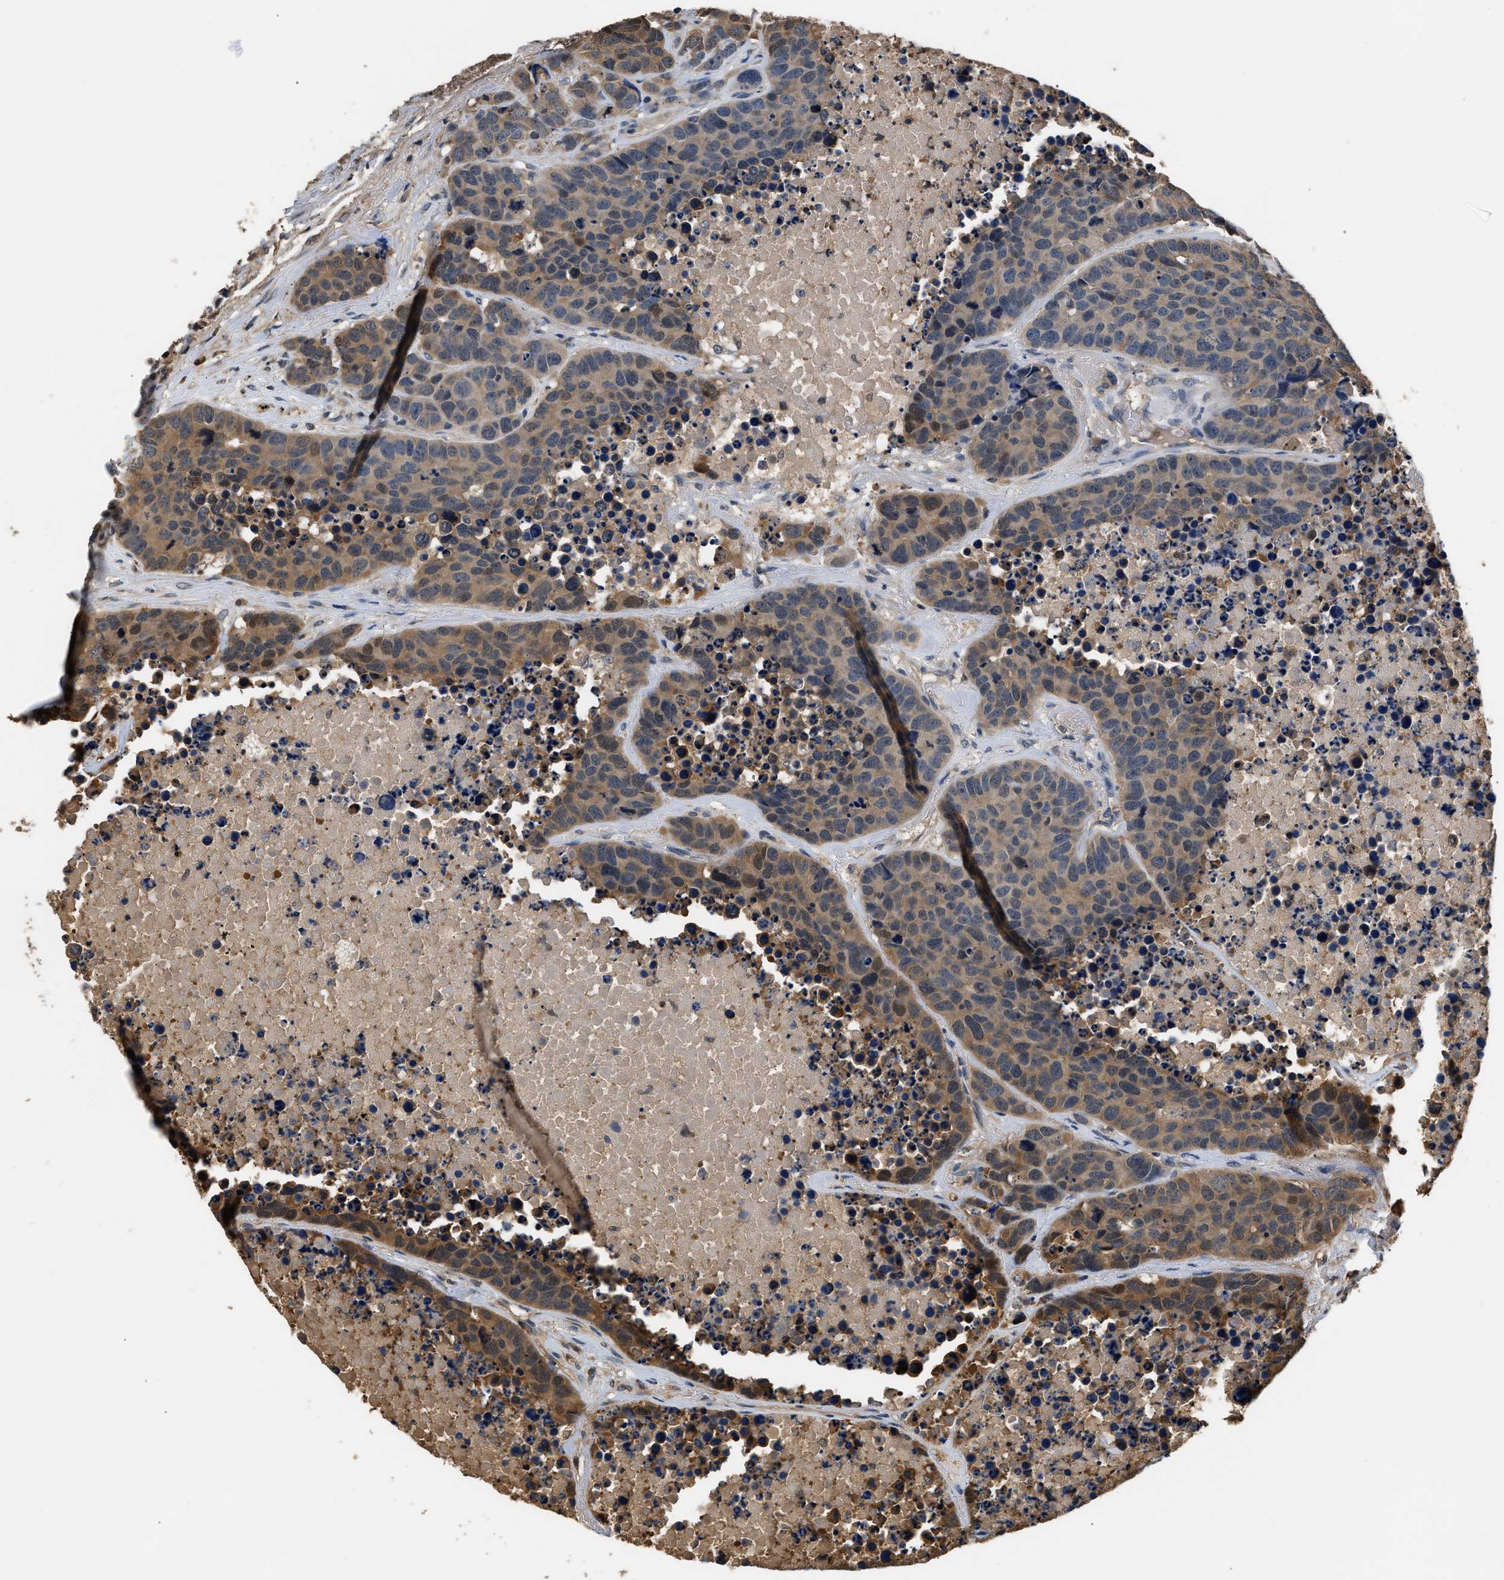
{"staining": {"intensity": "weak", "quantity": ">75%", "location": "cytoplasmic/membranous"}, "tissue": "carcinoid", "cell_type": "Tumor cells", "image_type": "cancer", "snomed": [{"axis": "morphology", "description": "Carcinoid, malignant, NOS"}, {"axis": "topography", "description": "Lung"}], "caption": "Protein staining exhibits weak cytoplasmic/membranous positivity in approximately >75% of tumor cells in malignant carcinoid.", "gene": "GPI", "patient": {"sex": "male", "age": 60}}